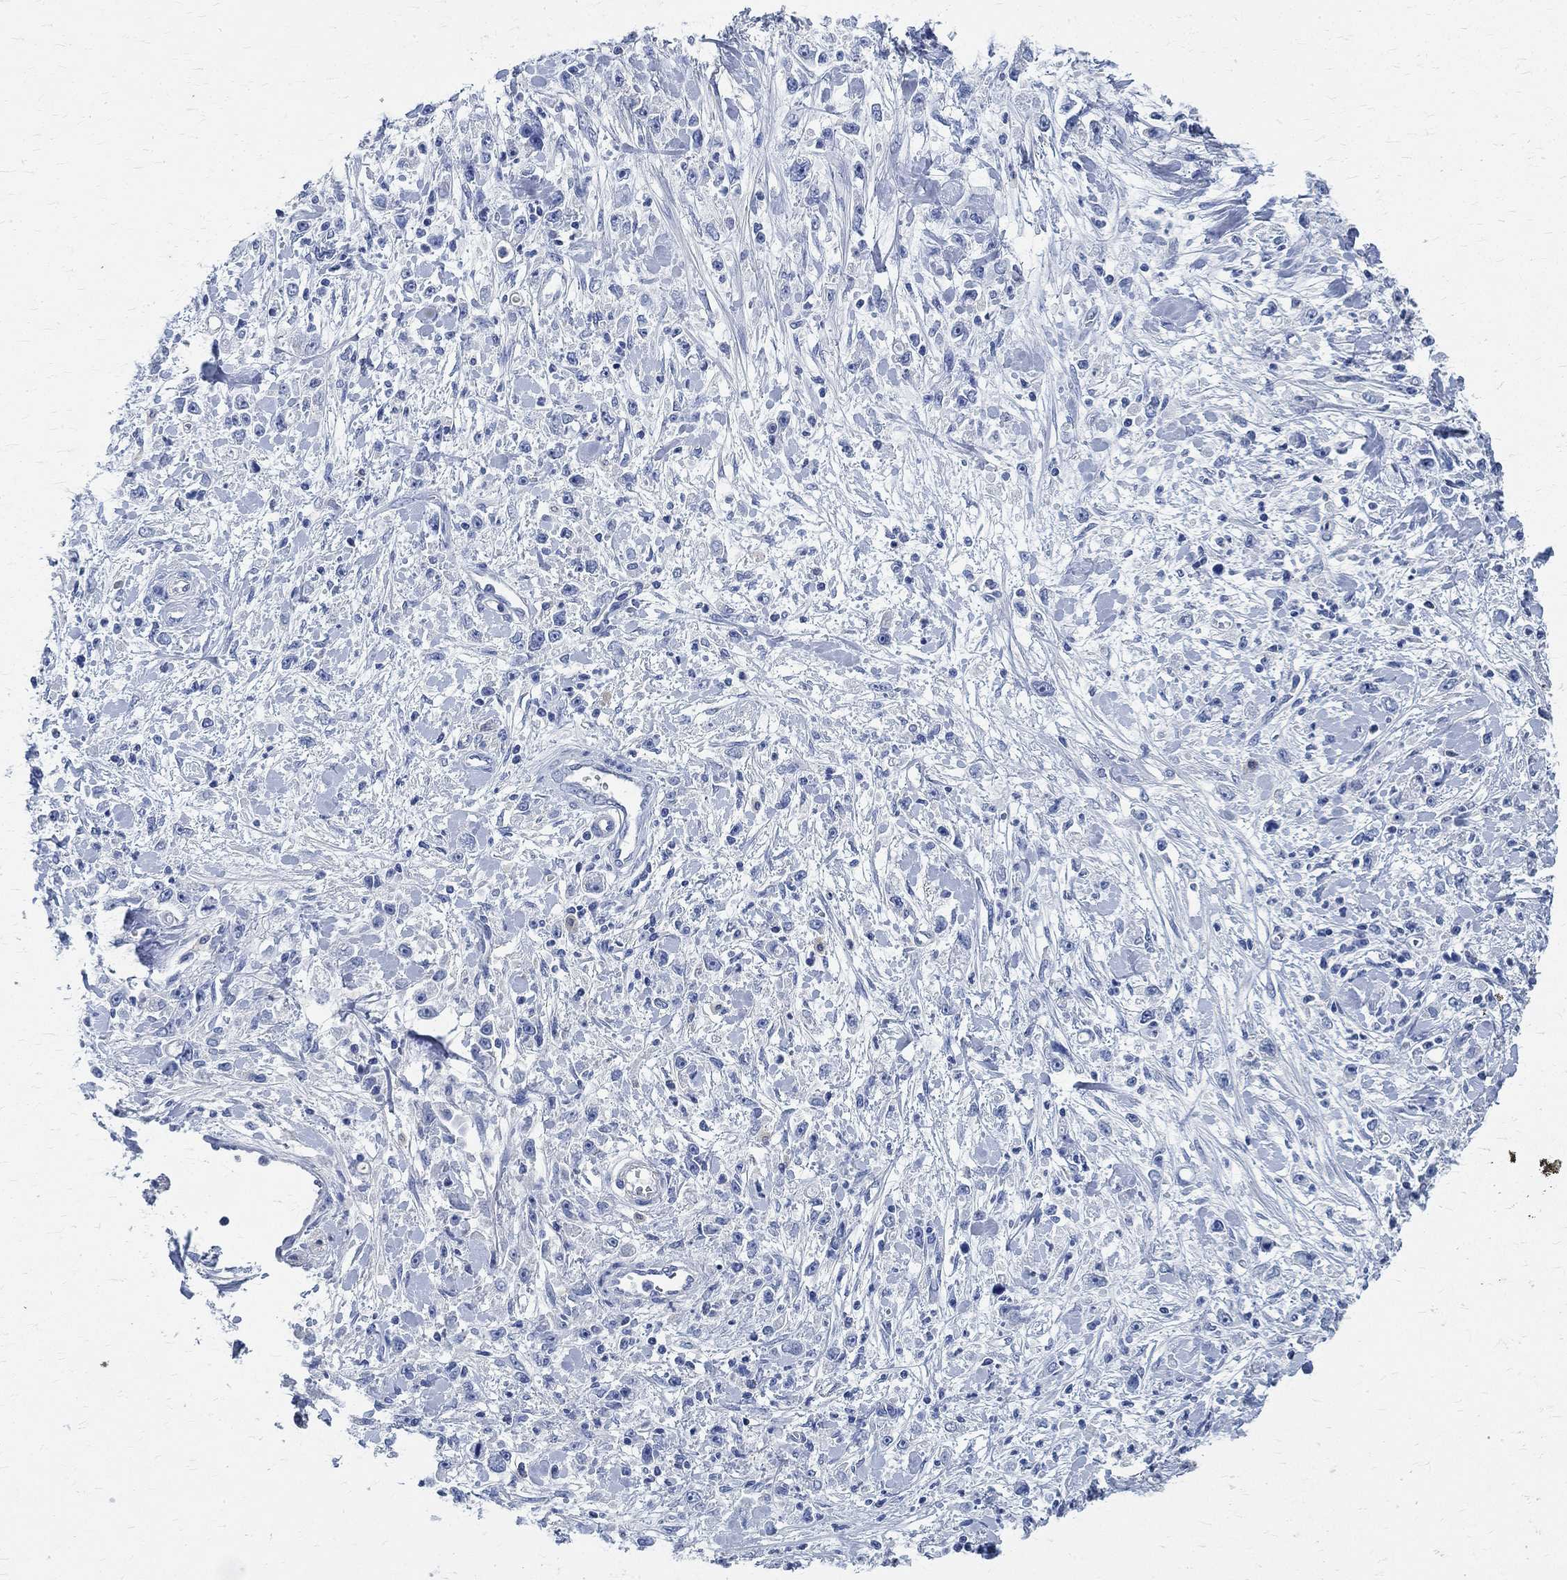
{"staining": {"intensity": "negative", "quantity": "none", "location": "none"}, "tissue": "stomach cancer", "cell_type": "Tumor cells", "image_type": "cancer", "snomed": [{"axis": "morphology", "description": "Adenocarcinoma, NOS"}, {"axis": "topography", "description": "Stomach"}], "caption": "Photomicrograph shows no significant protein staining in tumor cells of adenocarcinoma (stomach).", "gene": "PRX", "patient": {"sex": "female", "age": 59}}